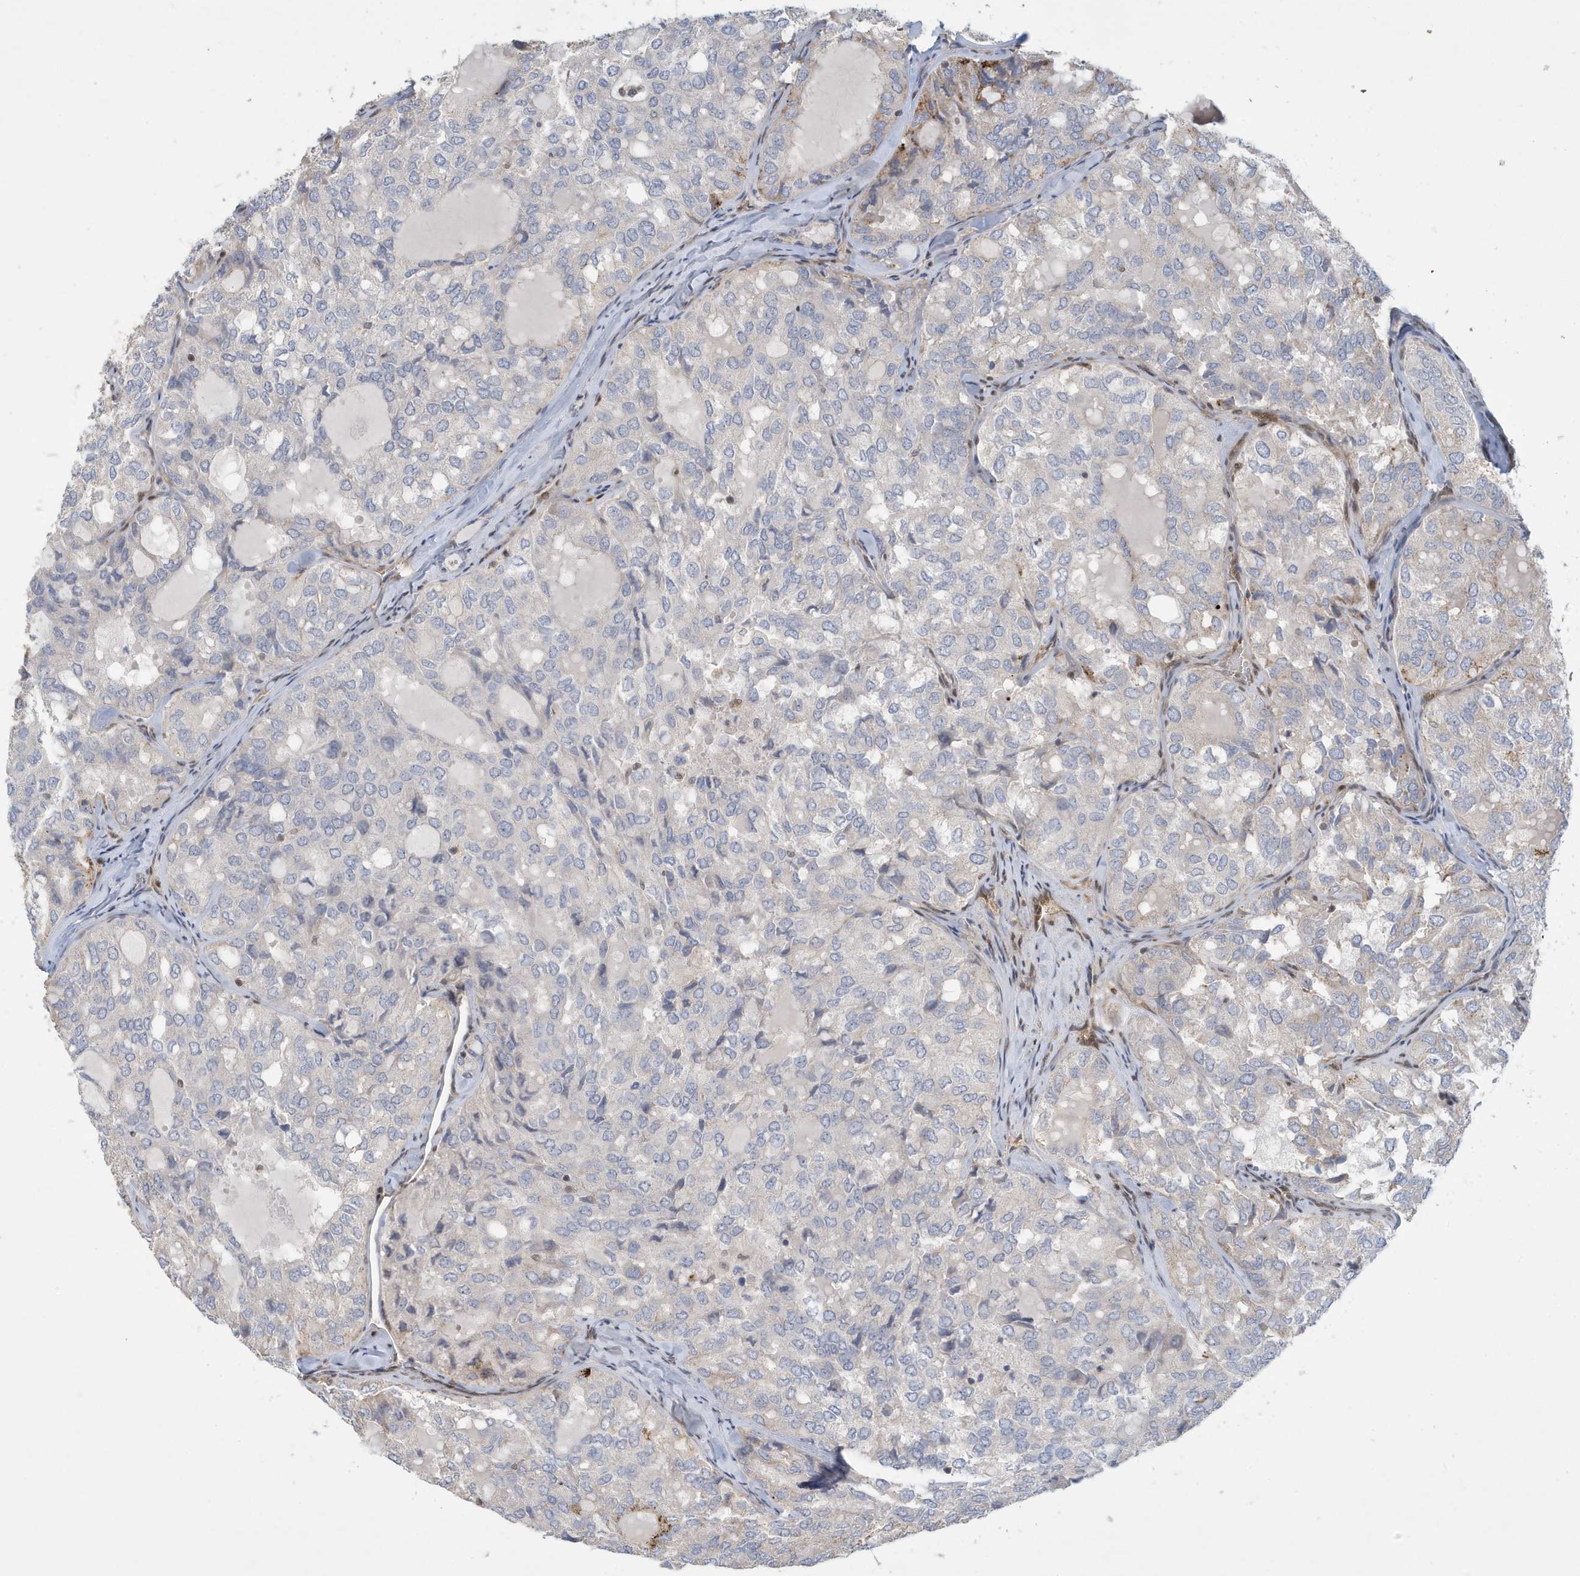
{"staining": {"intensity": "negative", "quantity": "none", "location": "none"}, "tissue": "thyroid cancer", "cell_type": "Tumor cells", "image_type": "cancer", "snomed": [{"axis": "morphology", "description": "Follicular adenoma carcinoma, NOS"}, {"axis": "topography", "description": "Thyroid gland"}], "caption": "Immunohistochemical staining of thyroid cancer (follicular adenoma carcinoma) demonstrates no significant expression in tumor cells.", "gene": "NCOA7", "patient": {"sex": "male", "age": 75}}